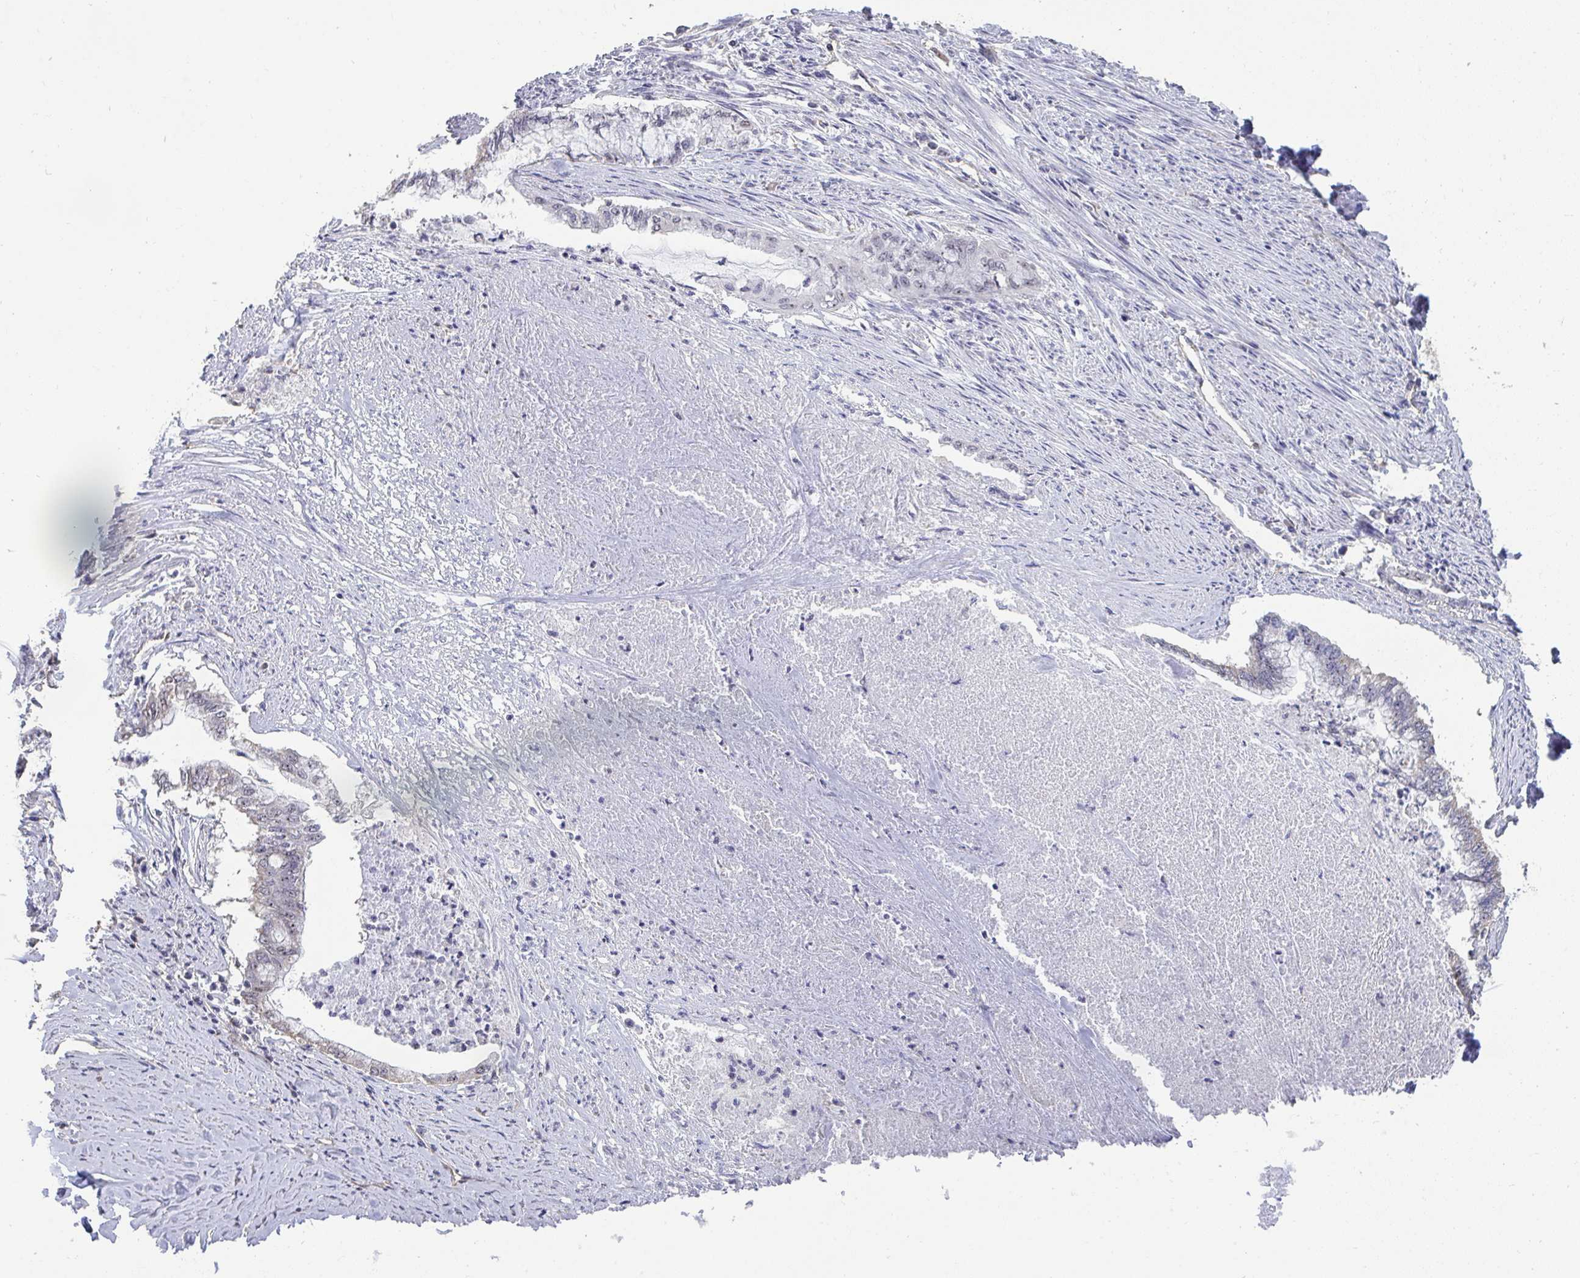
{"staining": {"intensity": "negative", "quantity": "none", "location": "none"}, "tissue": "endometrial cancer", "cell_type": "Tumor cells", "image_type": "cancer", "snomed": [{"axis": "morphology", "description": "Adenocarcinoma, NOS"}, {"axis": "topography", "description": "Endometrium"}], "caption": "Tumor cells are negative for protein expression in human endometrial cancer (adenocarcinoma).", "gene": "SENP3", "patient": {"sex": "female", "age": 79}}